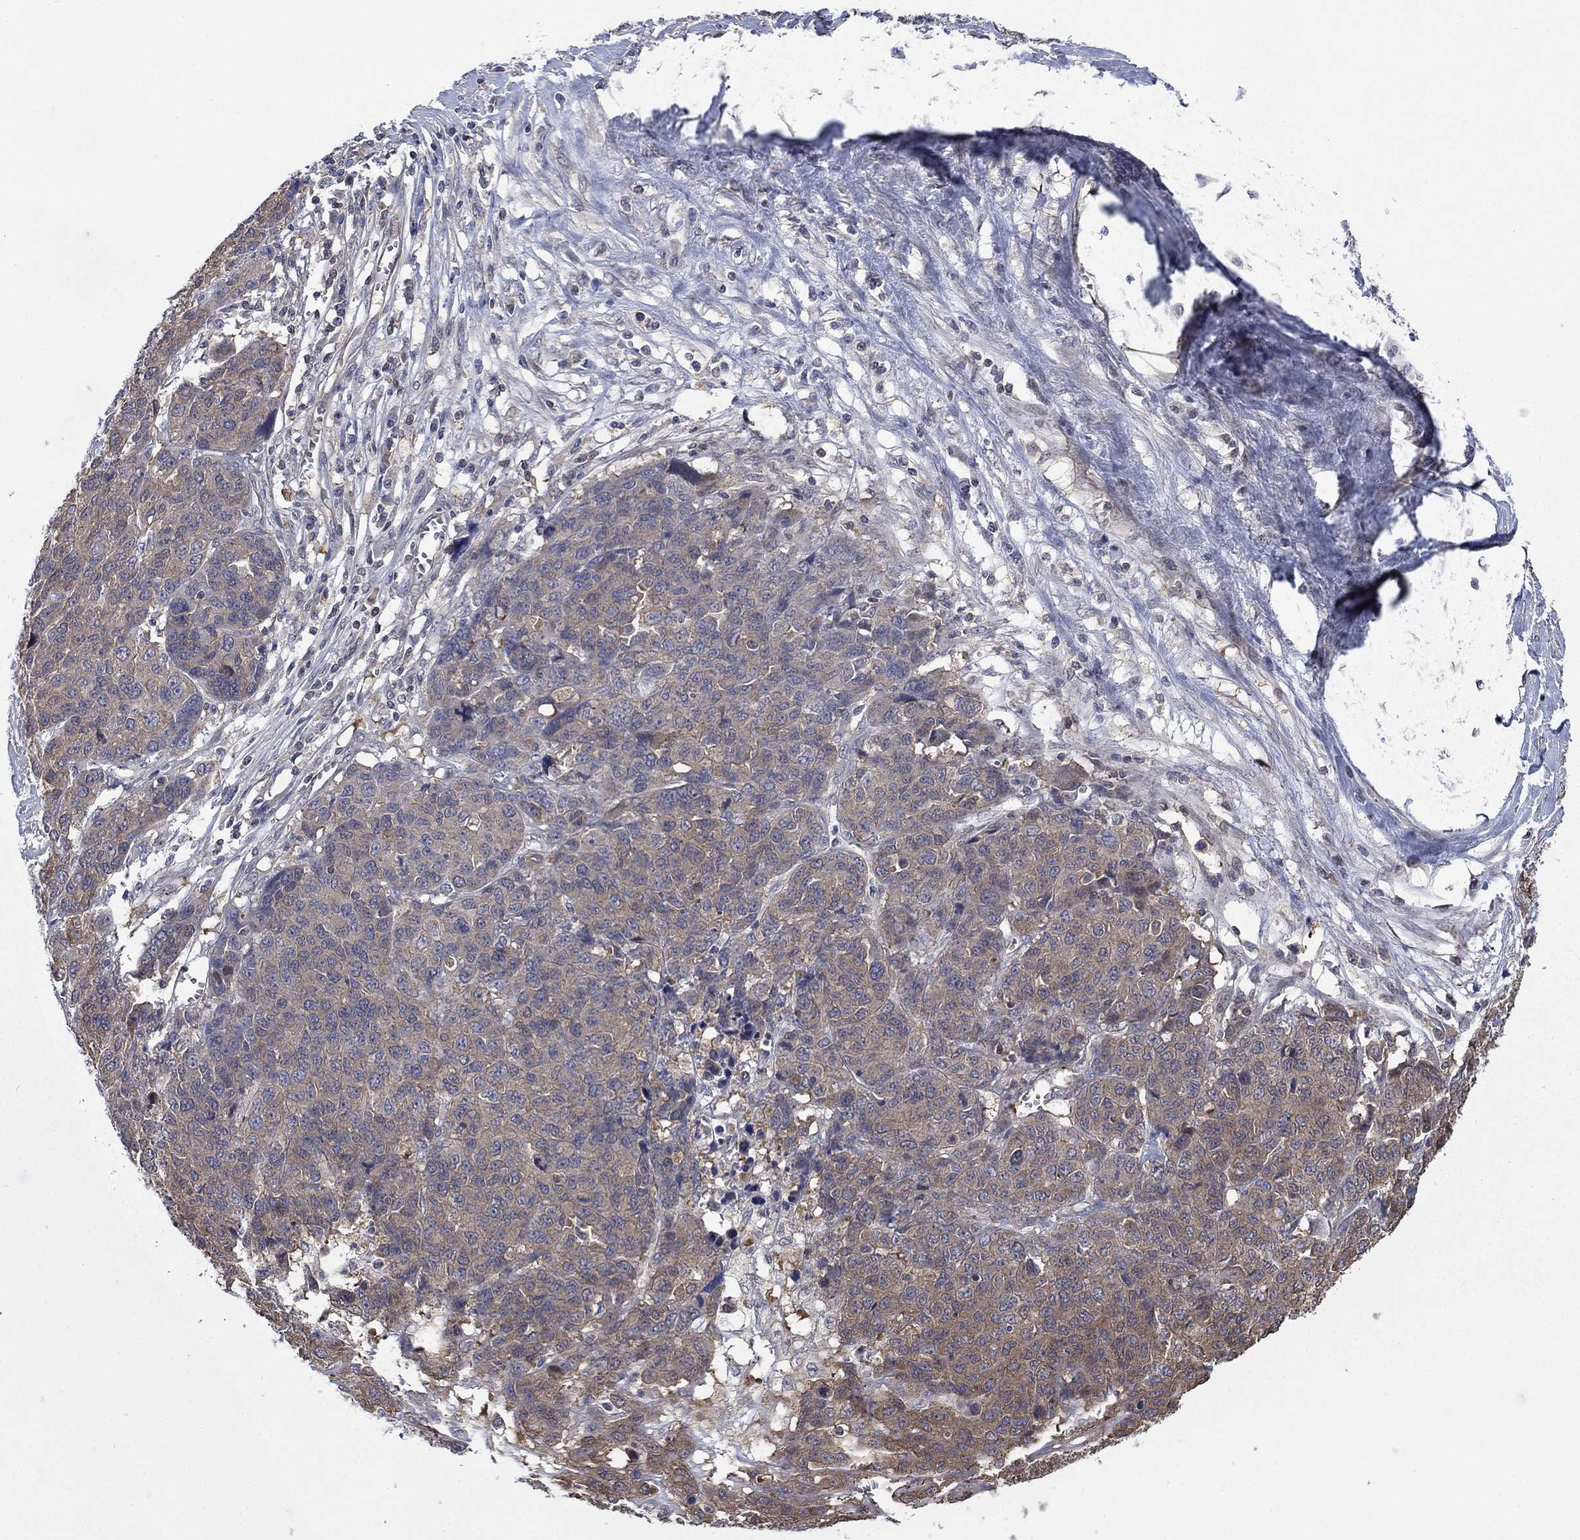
{"staining": {"intensity": "moderate", "quantity": "25%-75%", "location": "cytoplasmic/membranous"}, "tissue": "ovarian cancer", "cell_type": "Tumor cells", "image_type": "cancer", "snomed": [{"axis": "morphology", "description": "Cystadenocarcinoma, serous, NOS"}, {"axis": "topography", "description": "Ovary"}], "caption": "About 25%-75% of tumor cells in human ovarian serous cystadenocarcinoma display moderate cytoplasmic/membranous protein staining as visualized by brown immunohistochemical staining.", "gene": "PDZD2", "patient": {"sex": "female", "age": 87}}